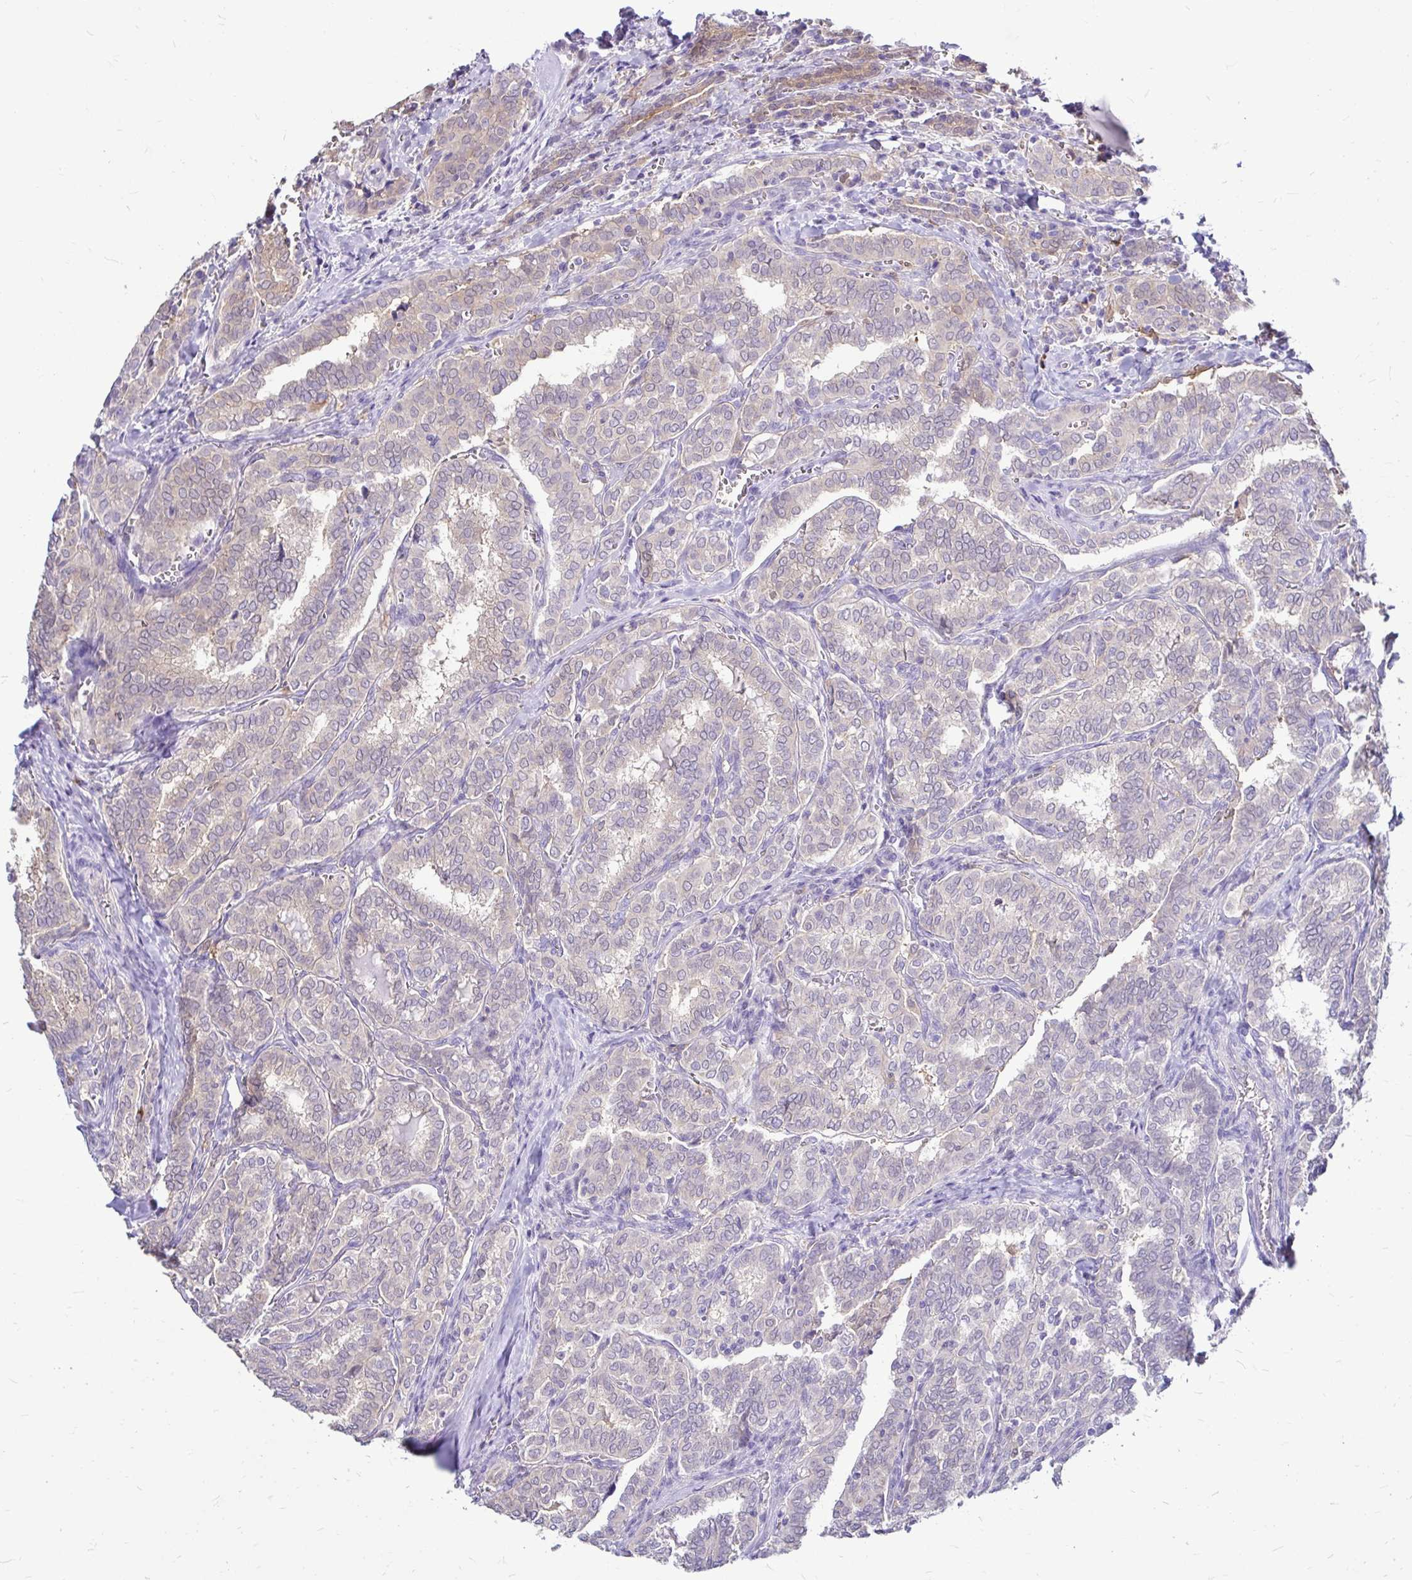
{"staining": {"intensity": "negative", "quantity": "none", "location": "none"}, "tissue": "thyroid cancer", "cell_type": "Tumor cells", "image_type": "cancer", "snomed": [{"axis": "morphology", "description": "Papillary adenocarcinoma, NOS"}, {"axis": "topography", "description": "Thyroid gland"}], "caption": "Tumor cells are negative for protein expression in human thyroid cancer.", "gene": "IDH1", "patient": {"sex": "female", "age": 30}}